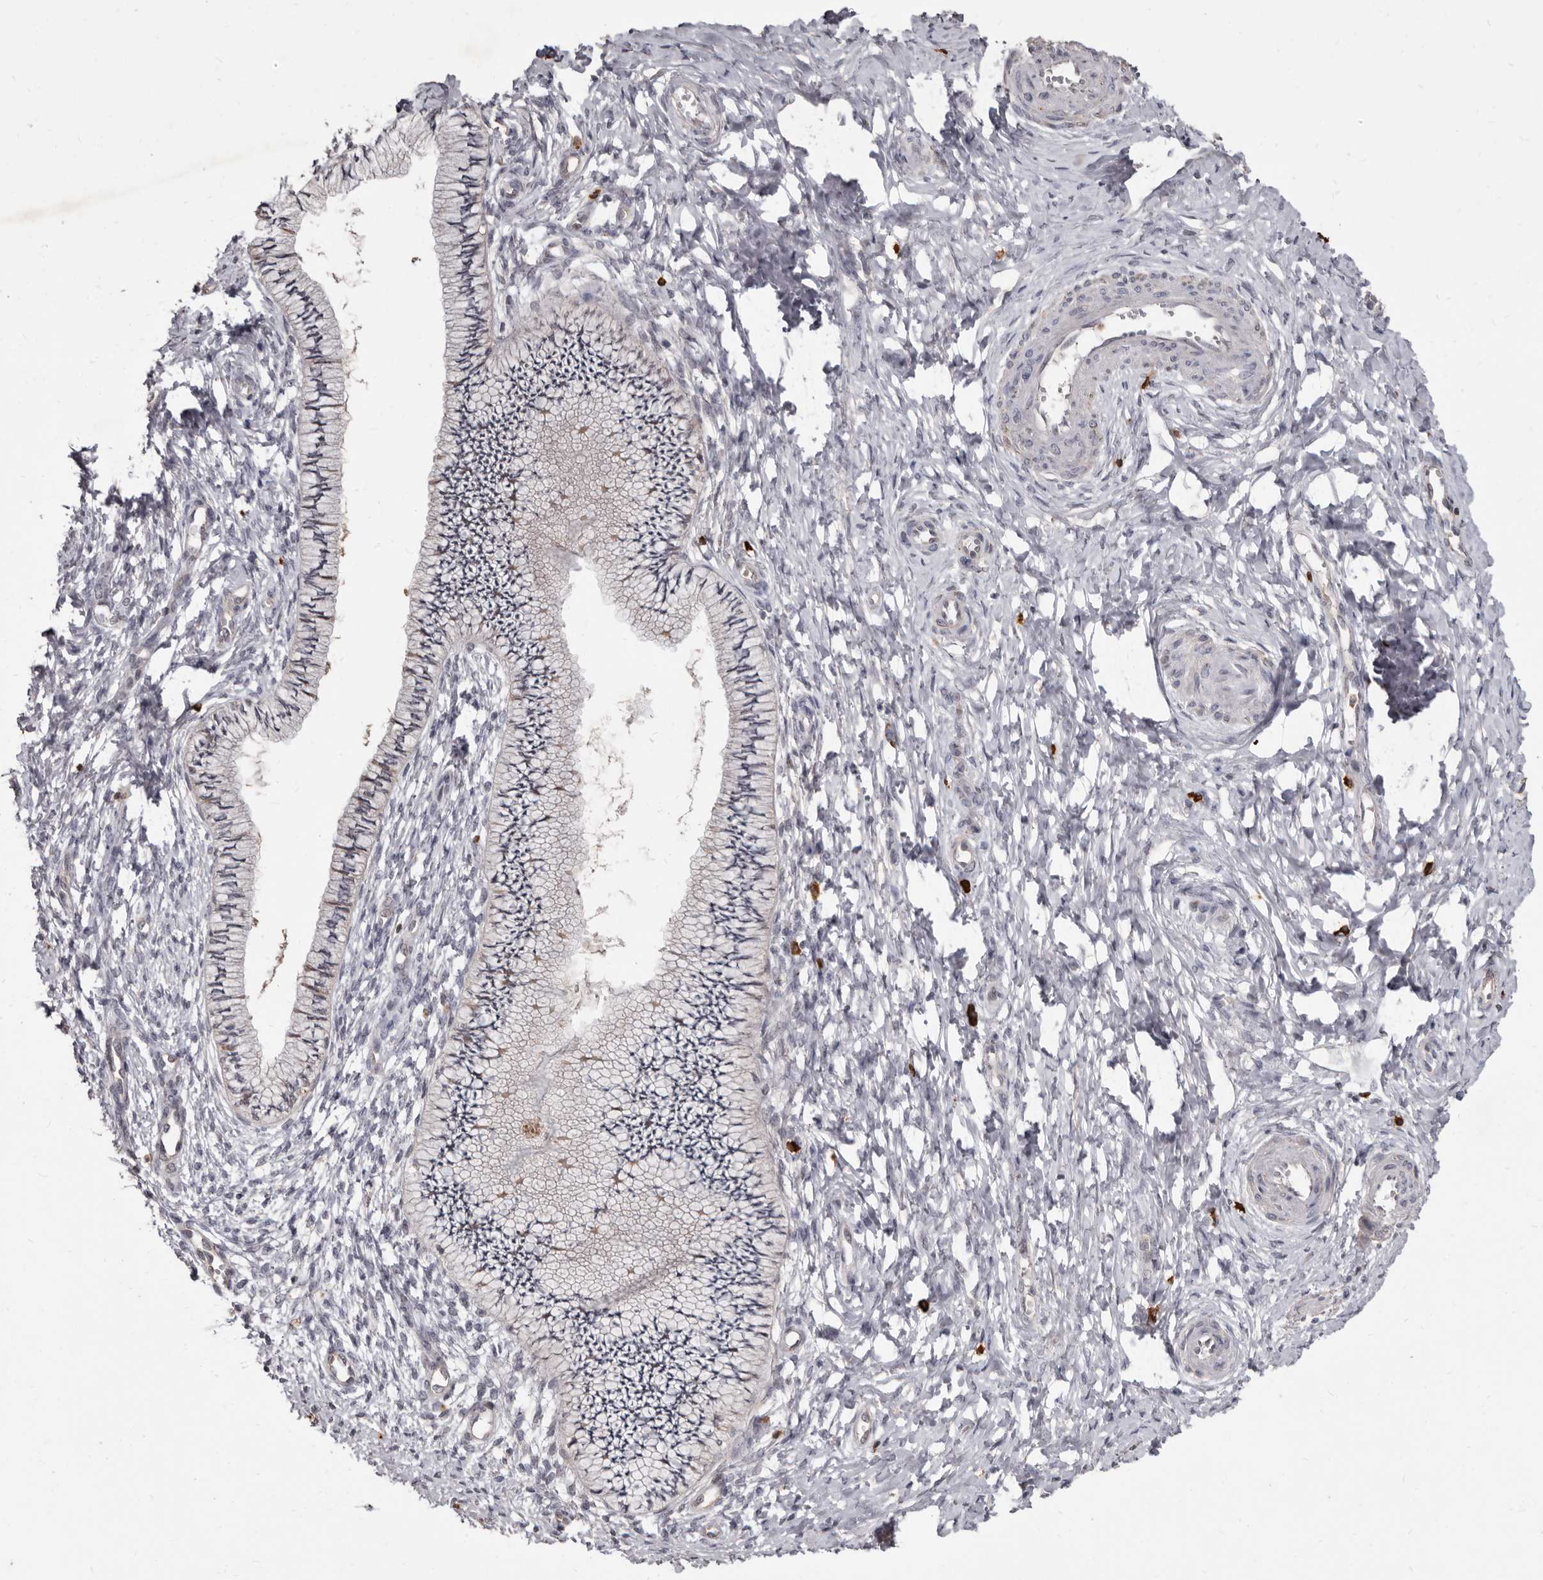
{"staining": {"intensity": "weak", "quantity": "25%-75%", "location": "cytoplasmic/membranous"}, "tissue": "cervix", "cell_type": "Glandular cells", "image_type": "normal", "snomed": [{"axis": "morphology", "description": "Normal tissue, NOS"}, {"axis": "topography", "description": "Cervix"}], "caption": "This image exhibits immunohistochemistry staining of normal cervix, with low weak cytoplasmic/membranous expression in about 25%-75% of glandular cells.", "gene": "ACLY", "patient": {"sex": "female", "age": 36}}